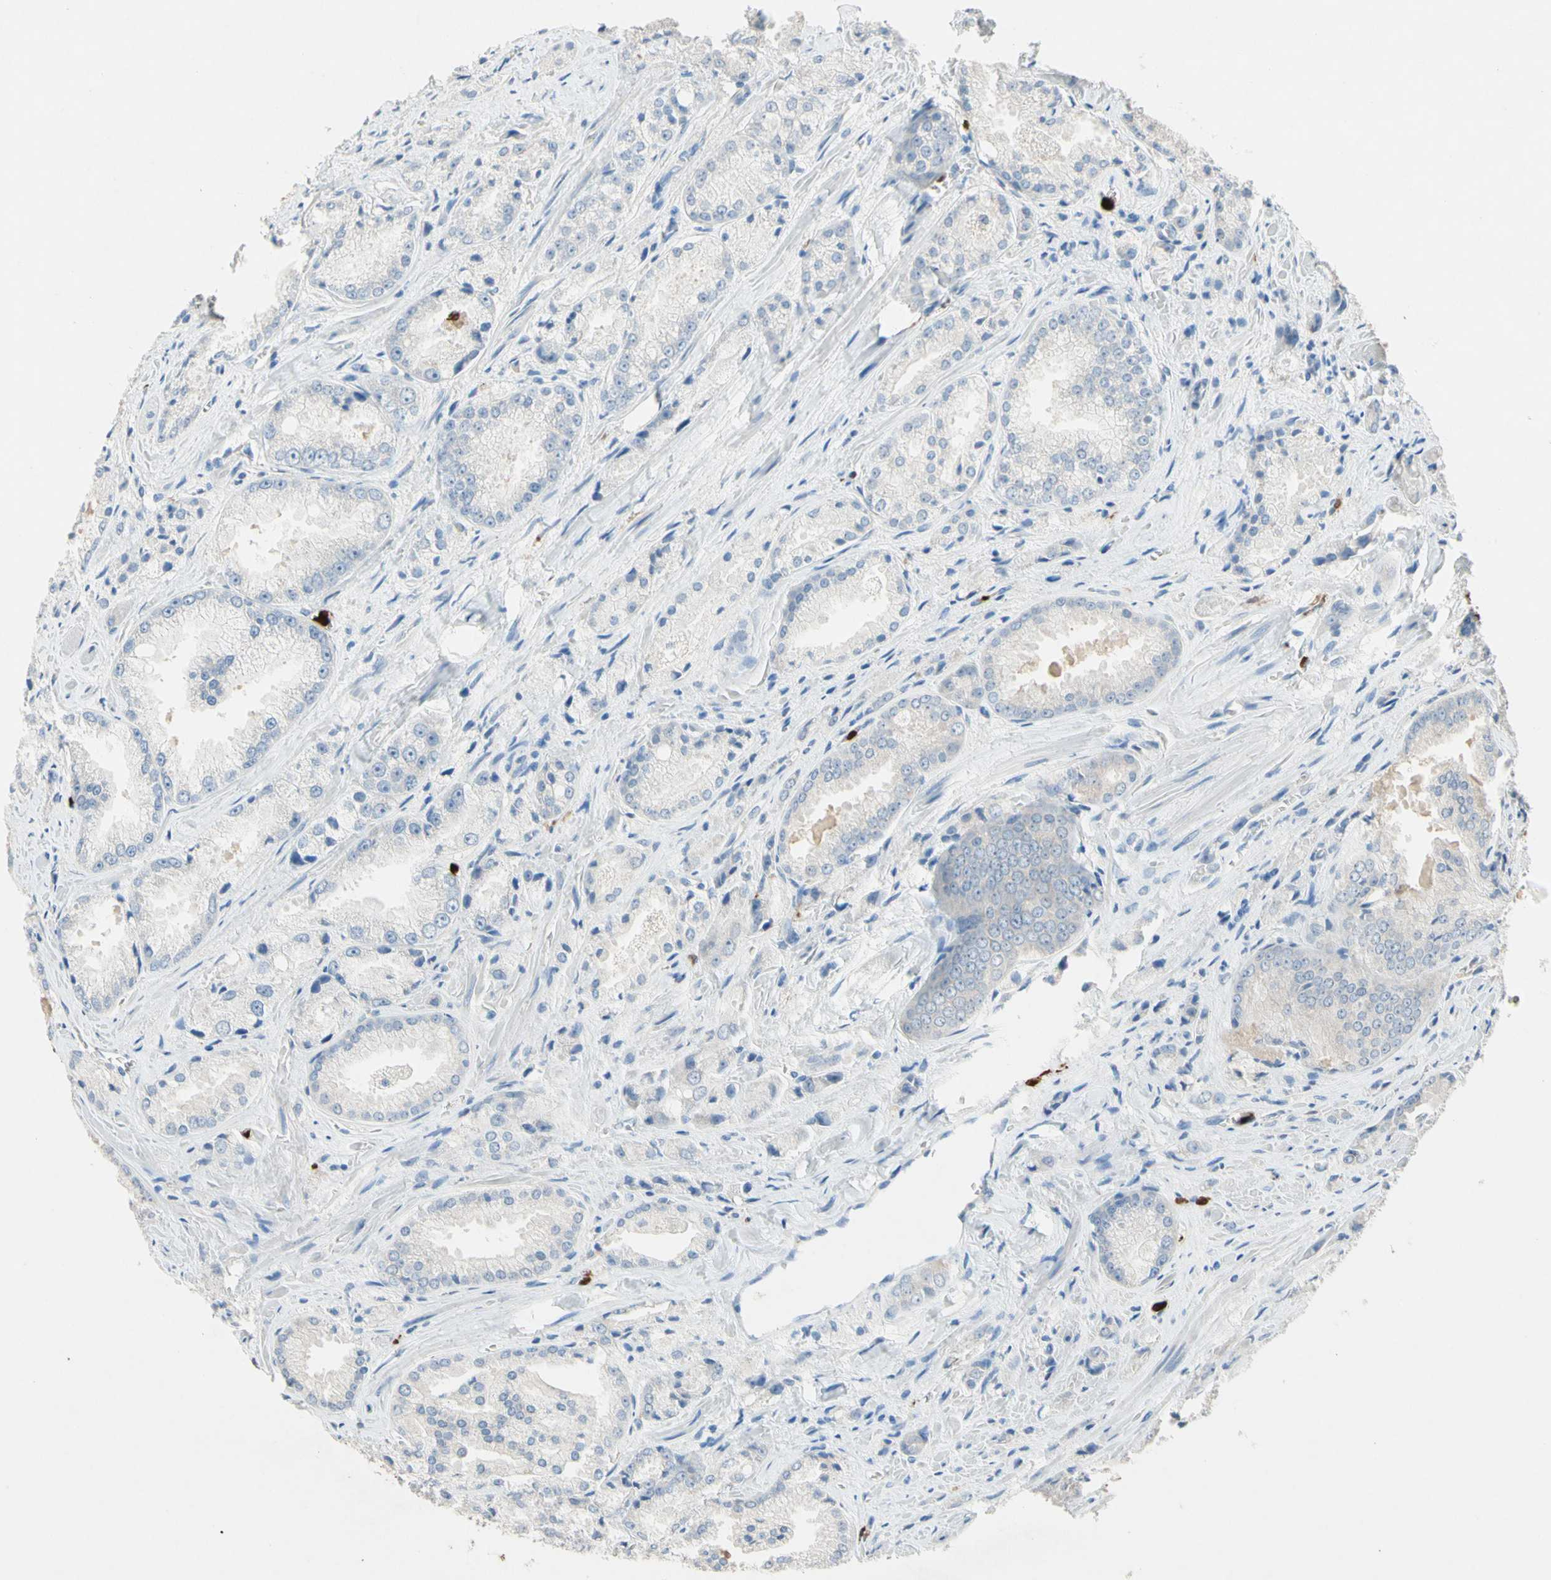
{"staining": {"intensity": "negative", "quantity": "none", "location": "none"}, "tissue": "prostate cancer", "cell_type": "Tumor cells", "image_type": "cancer", "snomed": [{"axis": "morphology", "description": "Adenocarcinoma, Low grade"}, {"axis": "topography", "description": "Prostate"}], "caption": "Tumor cells show no significant protein staining in prostate adenocarcinoma (low-grade).", "gene": "NFKBIZ", "patient": {"sex": "male", "age": 64}}